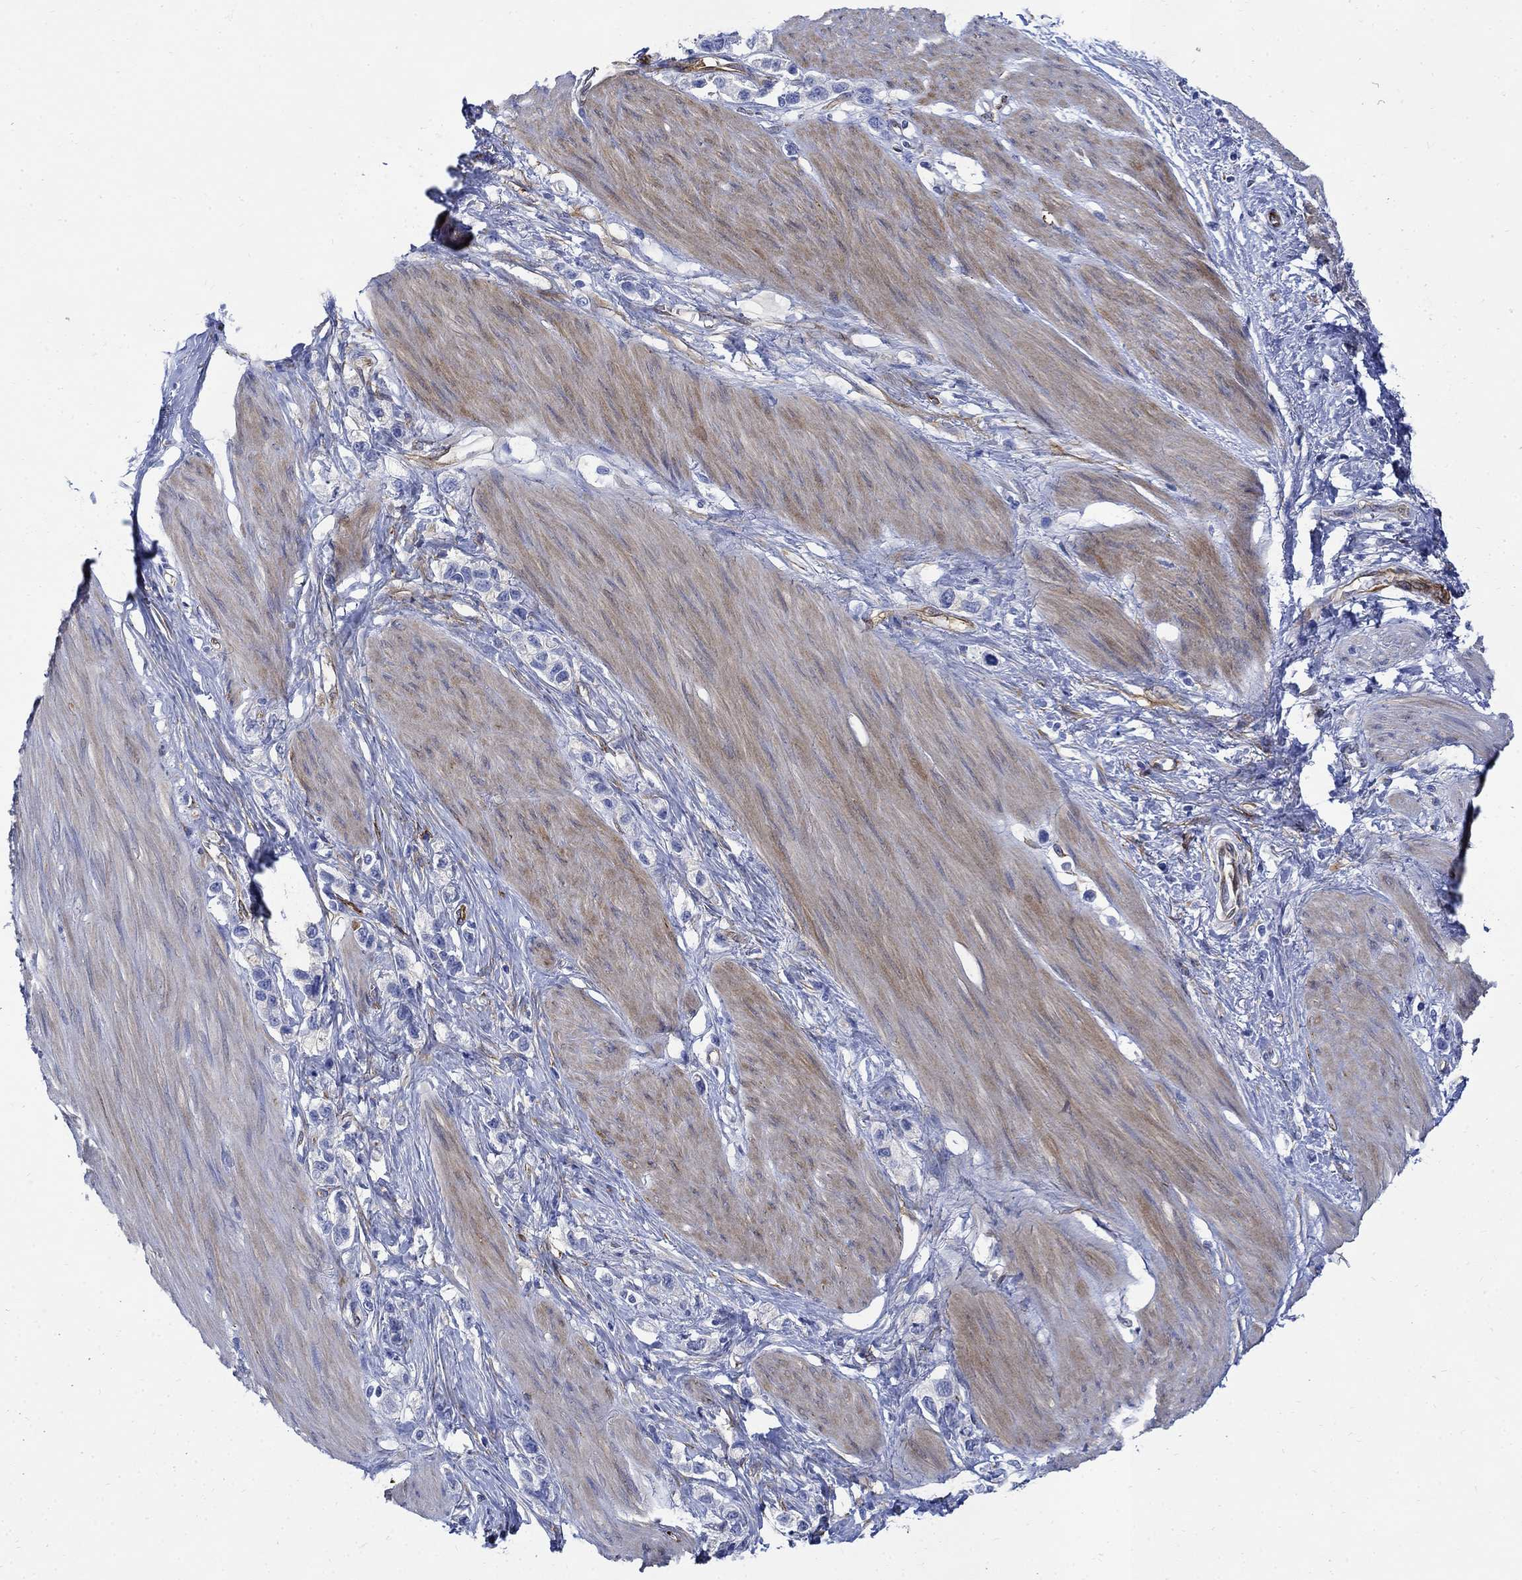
{"staining": {"intensity": "negative", "quantity": "none", "location": "none"}, "tissue": "stomach cancer", "cell_type": "Tumor cells", "image_type": "cancer", "snomed": [{"axis": "morphology", "description": "Normal tissue, NOS"}, {"axis": "morphology", "description": "Adenocarcinoma, NOS"}, {"axis": "morphology", "description": "Adenocarcinoma, High grade"}, {"axis": "topography", "description": "Stomach, upper"}, {"axis": "topography", "description": "Stomach"}], "caption": "Tumor cells show no significant protein staining in stomach high-grade adenocarcinoma.", "gene": "TGM2", "patient": {"sex": "female", "age": 65}}